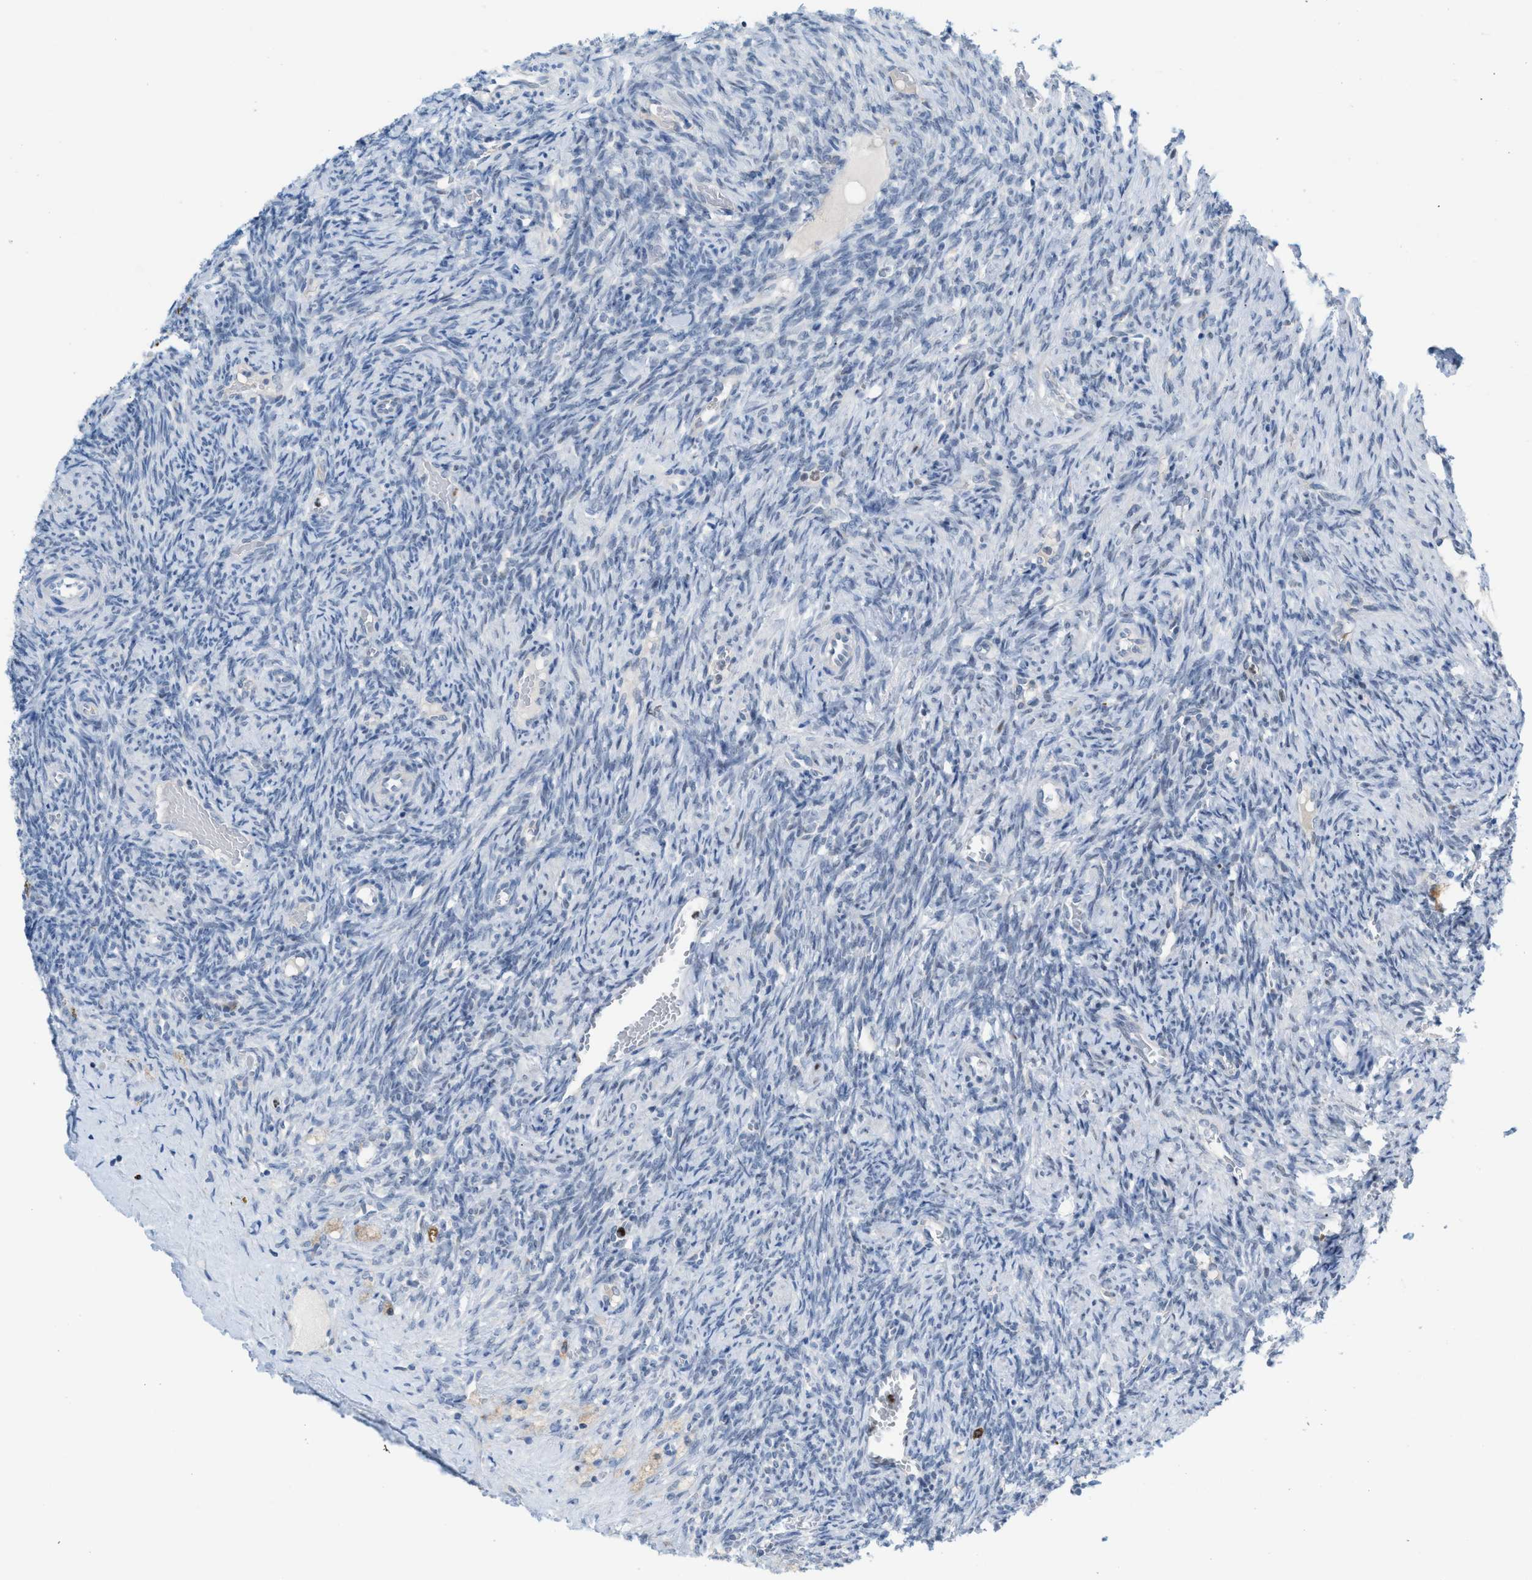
{"staining": {"intensity": "negative", "quantity": "none", "location": "none"}, "tissue": "ovary", "cell_type": "Ovarian stroma cells", "image_type": "normal", "snomed": [{"axis": "morphology", "description": "Normal tissue, NOS"}, {"axis": "topography", "description": "Ovary"}], "caption": "Micrograph shows no protein positivity in ovarian stroma cells of benign ovary. (Brightfield microscopy of DAB (3,3'-diaminobenzidine) immunohistochemistry at high magnification).", "gene": "PPM1D", "patient": {"sex": "female", "age": 41}}